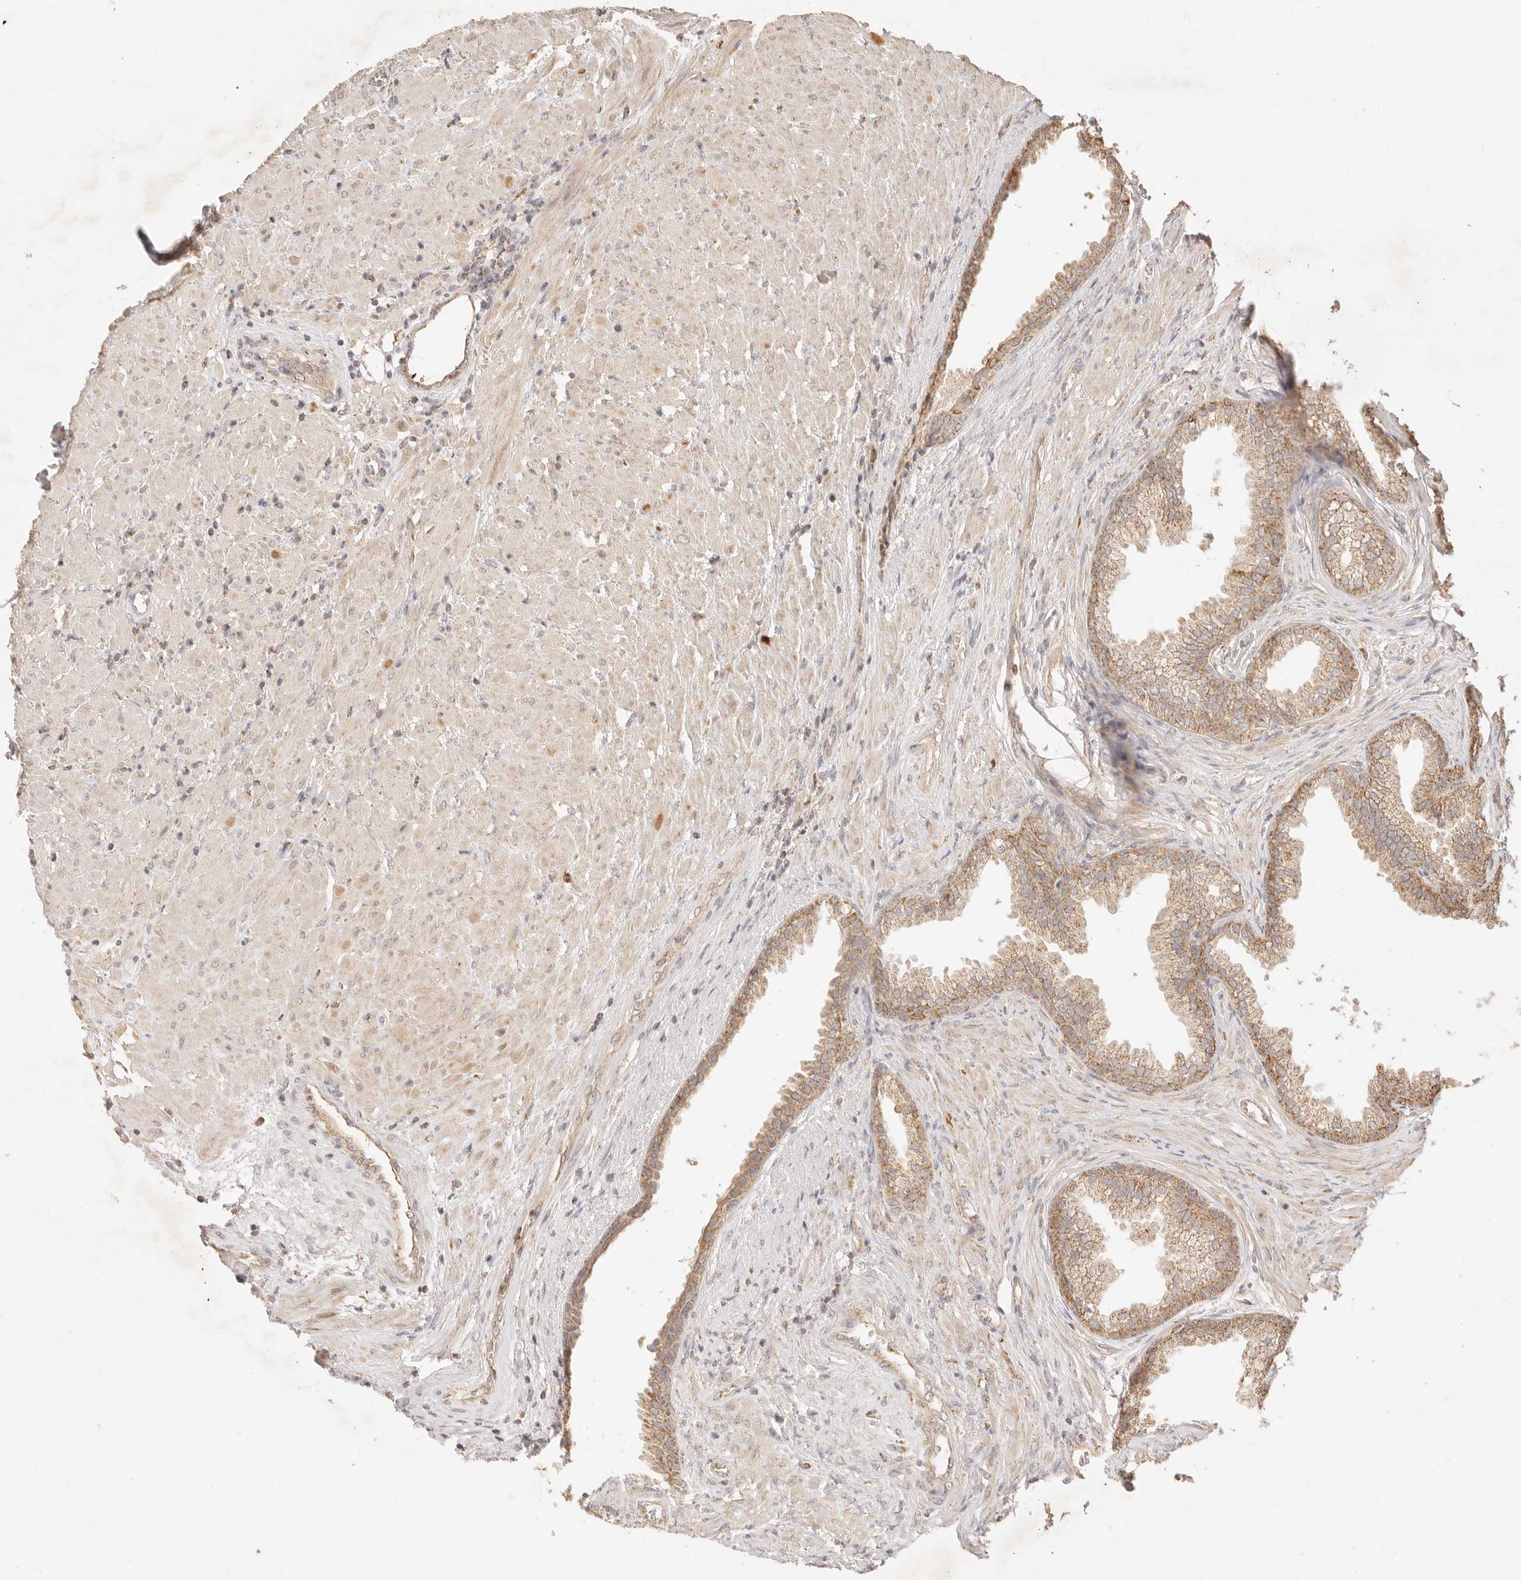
{"staining": {"intensity": "moderate", "quantity": ">75%", "location": "cytoplasmic/membranous"}, "tissue": "prostate", "cell_type": "Glandular cells", "image_type": "normal", "snomed": [{"axis": "morphology", "description": "Normal tissue, NOS"}, {"axis": "topography", "description": "Prostate"}], "caption": "Normal prostate displays moderate cytoplasmic/membranous positivity in about >75% of glandular cells, visualized by immunohistochemistry.", "gene": "CPLANE2", "patient": {"sex": "male", "age": 76}}